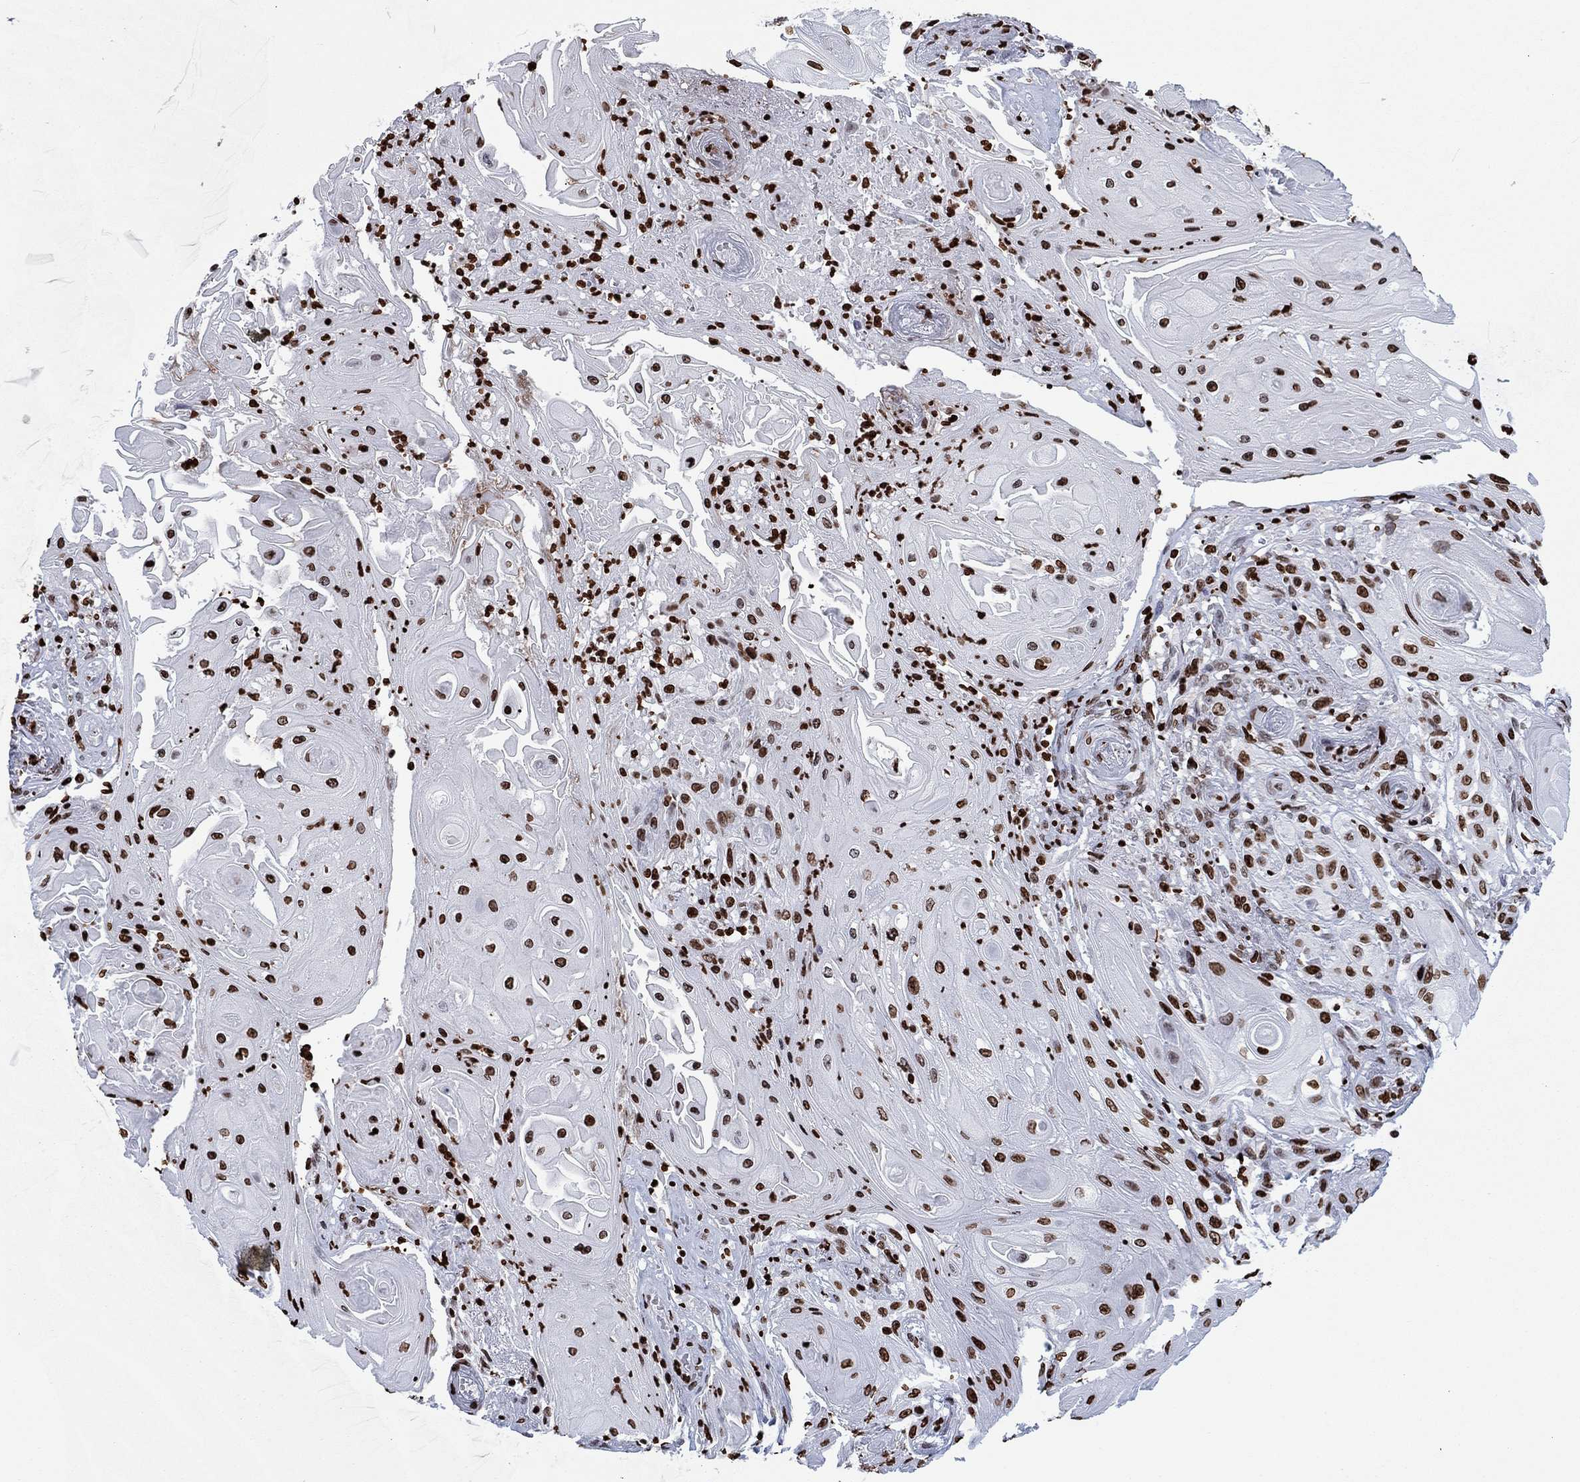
{"staining": {"intensity": "strong", "quantity": "25%-75%", "location": "nuclear"}, "tissue": "skin cancer", "cell_type": "Tumor cells", "image_type": "cancer", "snomed": [{"axis": "morphology", "description": "Squamous cell carcinoma, NOS"}, {"axis": "topography", "description": "Skin"}], "caption": "Immunohistochemistry (IHC) histopathology image of neoplastic tissue: squamous cell carcinoma (skin) stained using IHC displays high levels of strong protein expression localized specifically in the nuclear of tumor cells, appearing as a nuclear brown color.", "gene": "H1-5", "patient": {"sex": "male", "age": 62}}